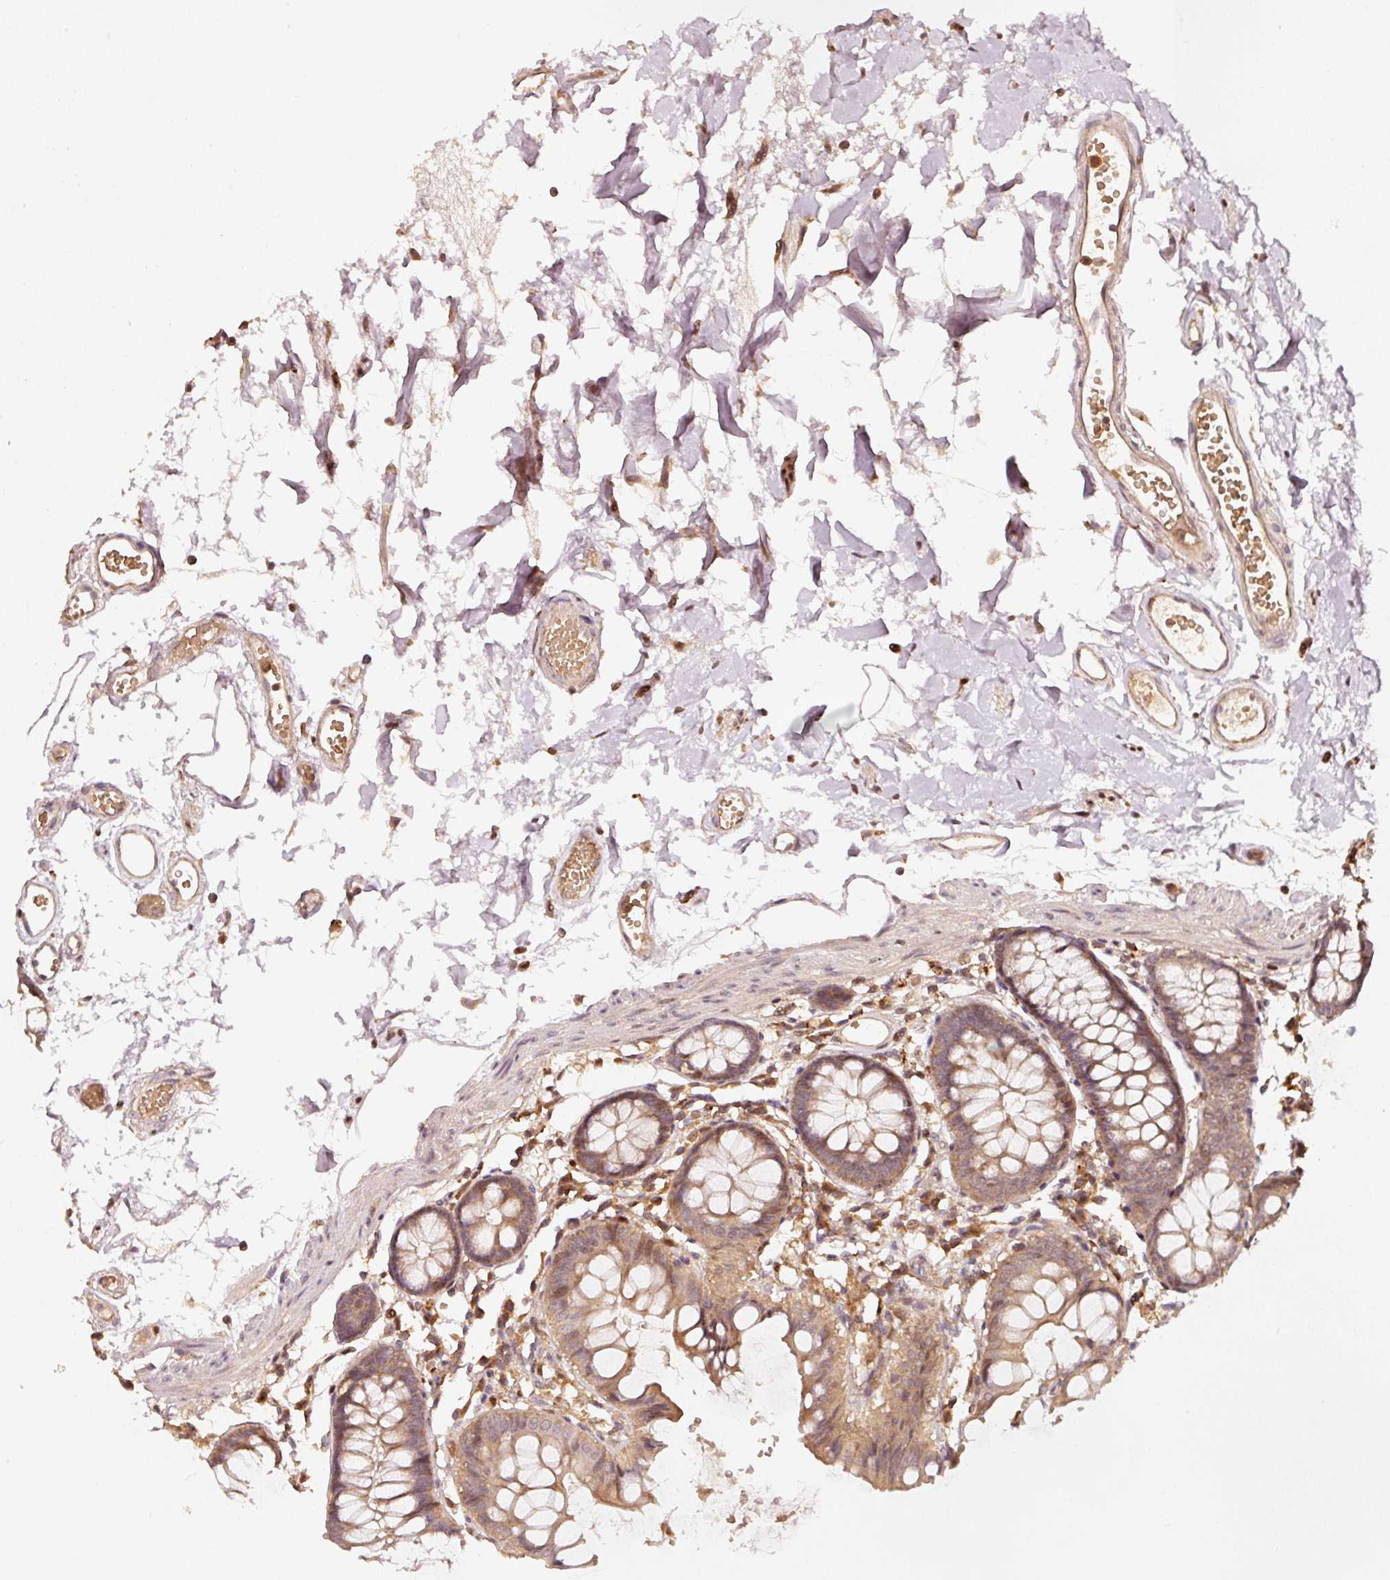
{"staining": {"intensity": "moderate", "quantity": ">75%", "location": "cytoplasmic/membranous"}, "tissue": "colon", "cell_type": "Endothelial cells", "image_type": "normal", "snomed": [{"axis": "morphology", "description": "Normal tissue, NOS"}, {"axis": "topography", "description": "Colon"}], "caption": "Moderate cytoplasmic/membranous positivity is appreciated in approximately >75% of endothelial cells in normal colon. The protein is stained brown, and the nuclei are stained in blue (DAB (3,3'-diaminobenzidine) IHC with brightfield microscopy, high magnification).", "gene": "RRAS2", "patient": {"sex": "female", "age": 84}}